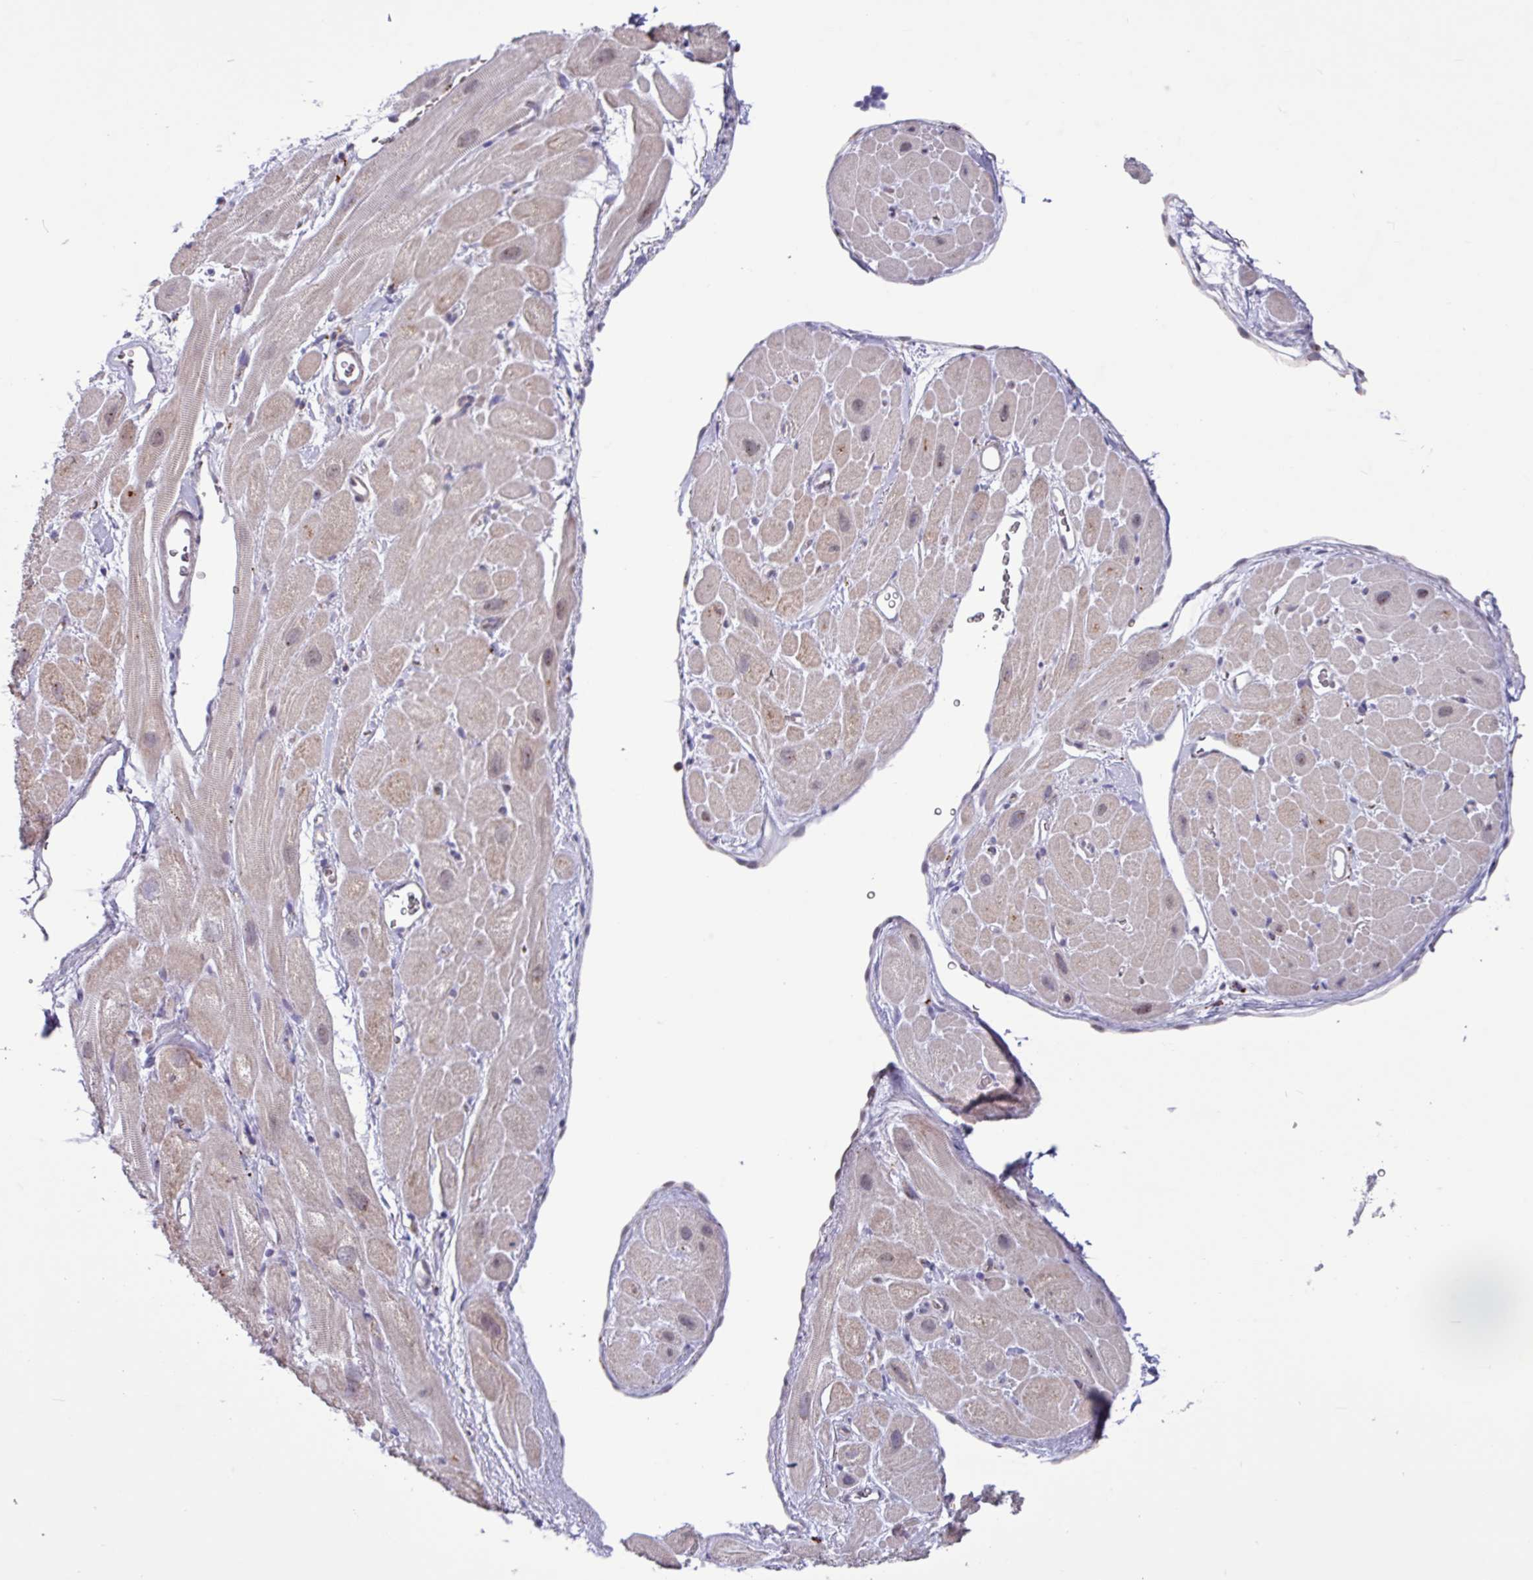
{"staining": {"intensity": "weak", "quantity": "<25%", "location": "cytoplasmic/membranous,nuclear"}, "tissue": "heart muscle", "cell_type": "Cardiomyocytes", "image_type": "normal", "snomed": [{"axis": "morphology", "description": "Normal tissue, NOS"}, {"axis": "topography", "description": "Heart"}], "caption": "This is an immunohistochemistry (IHC) image of benign human heart muscle. There is no positivity in cardiomyocytes.", "gene": "AMIGO2", "patient": {"sex": "male", "age": 49}}